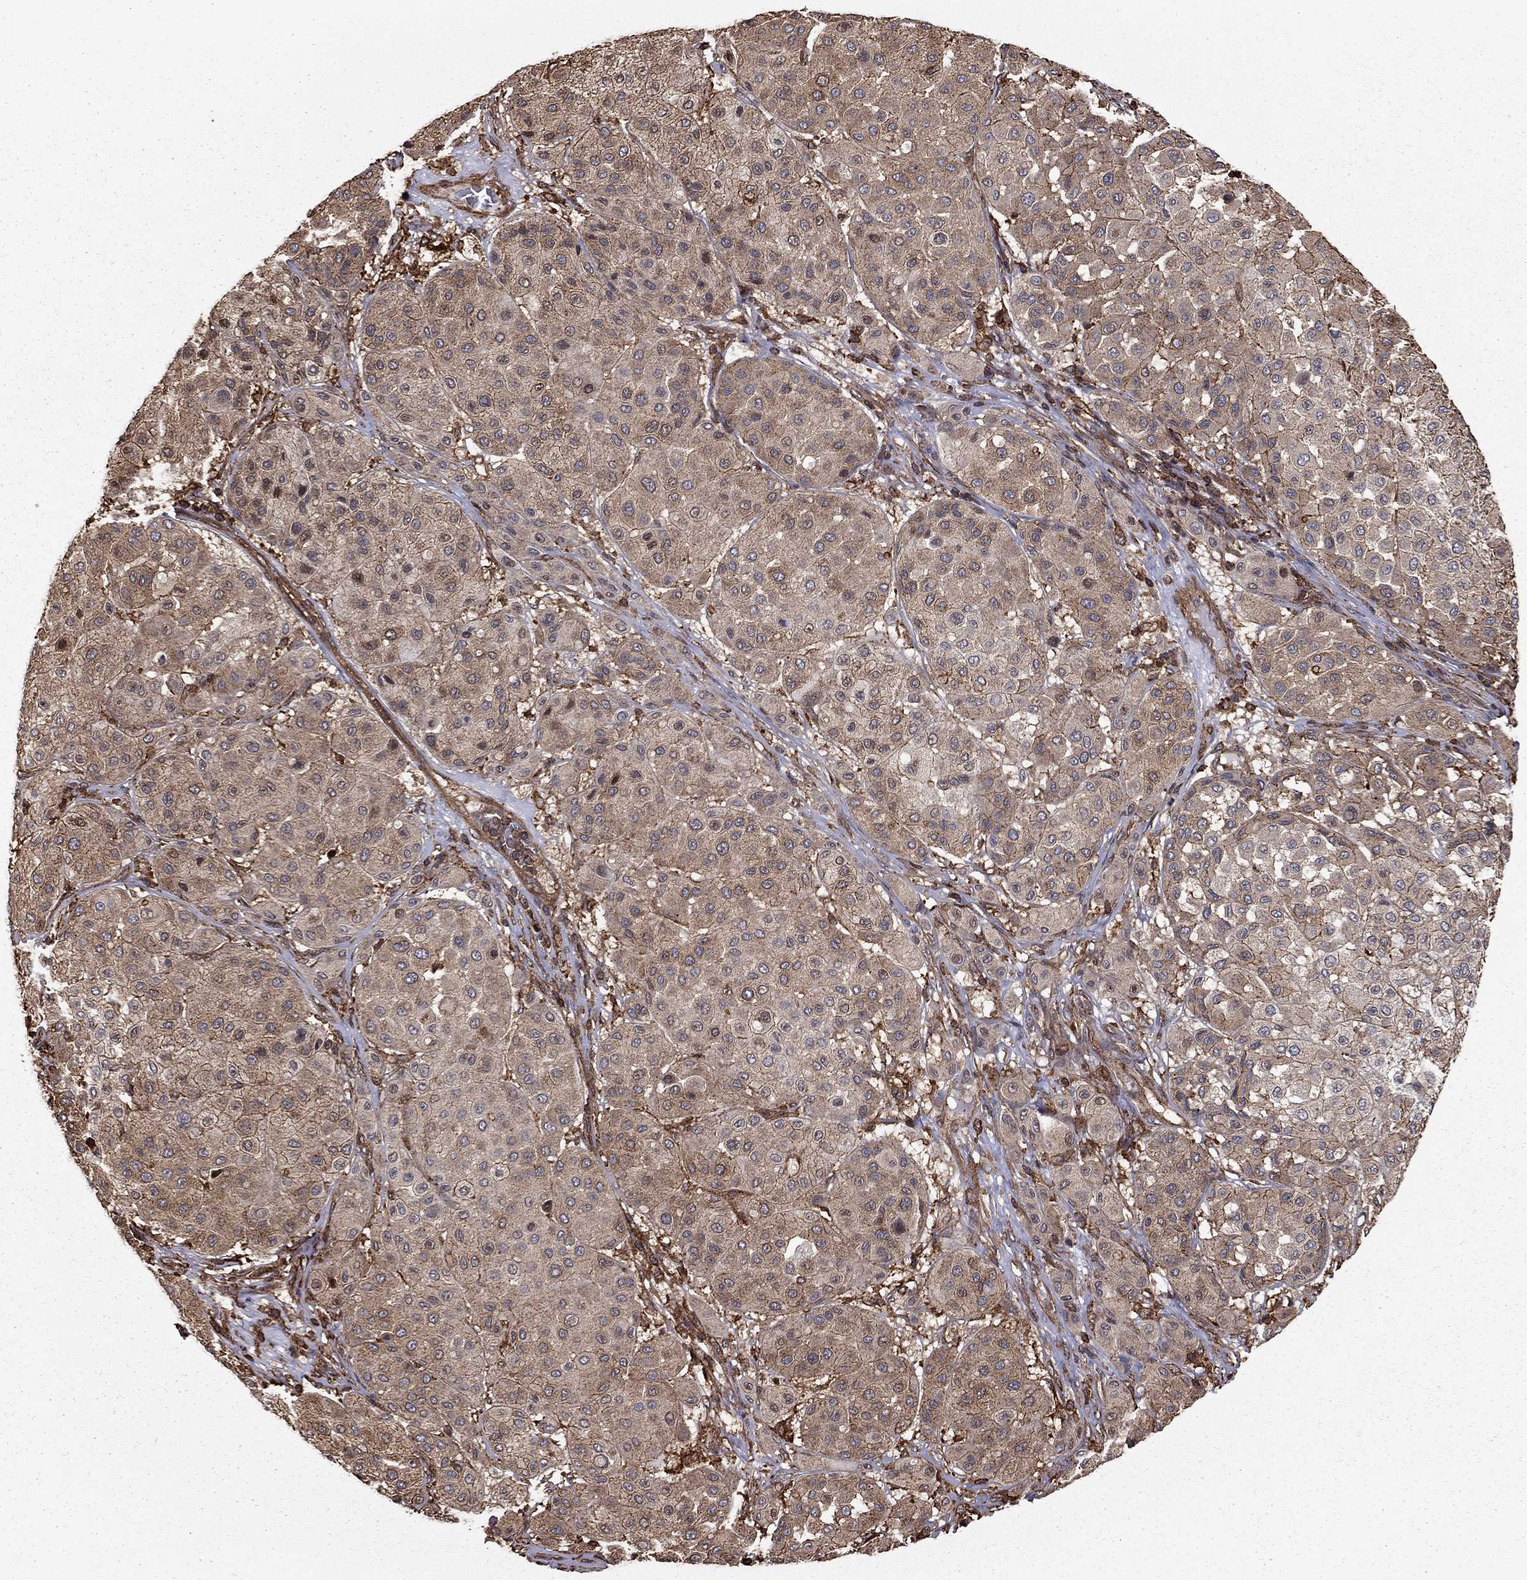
{"staining": {"intensity": "weak", "quantity": "25%-75%", "location": "cytoplasmic/membranous"}, "tissue": "melanoma", "cell_type": "Tumor cells", "image_type": "cancer", "snomed": [{"axis": "morphology", "description": "Malignant melanoma, Metastatic site"}, {"axis": "topography", "description": "Smooth muscle"}], "caption": "Immunohistochemical staining of human melanoma reveals low levels of weak cytoplasmic/membranous staining in approximately 25%-75% of tumor cells.", "gene": "HABP4", "patient": {"sex": "male", "age": 41}}